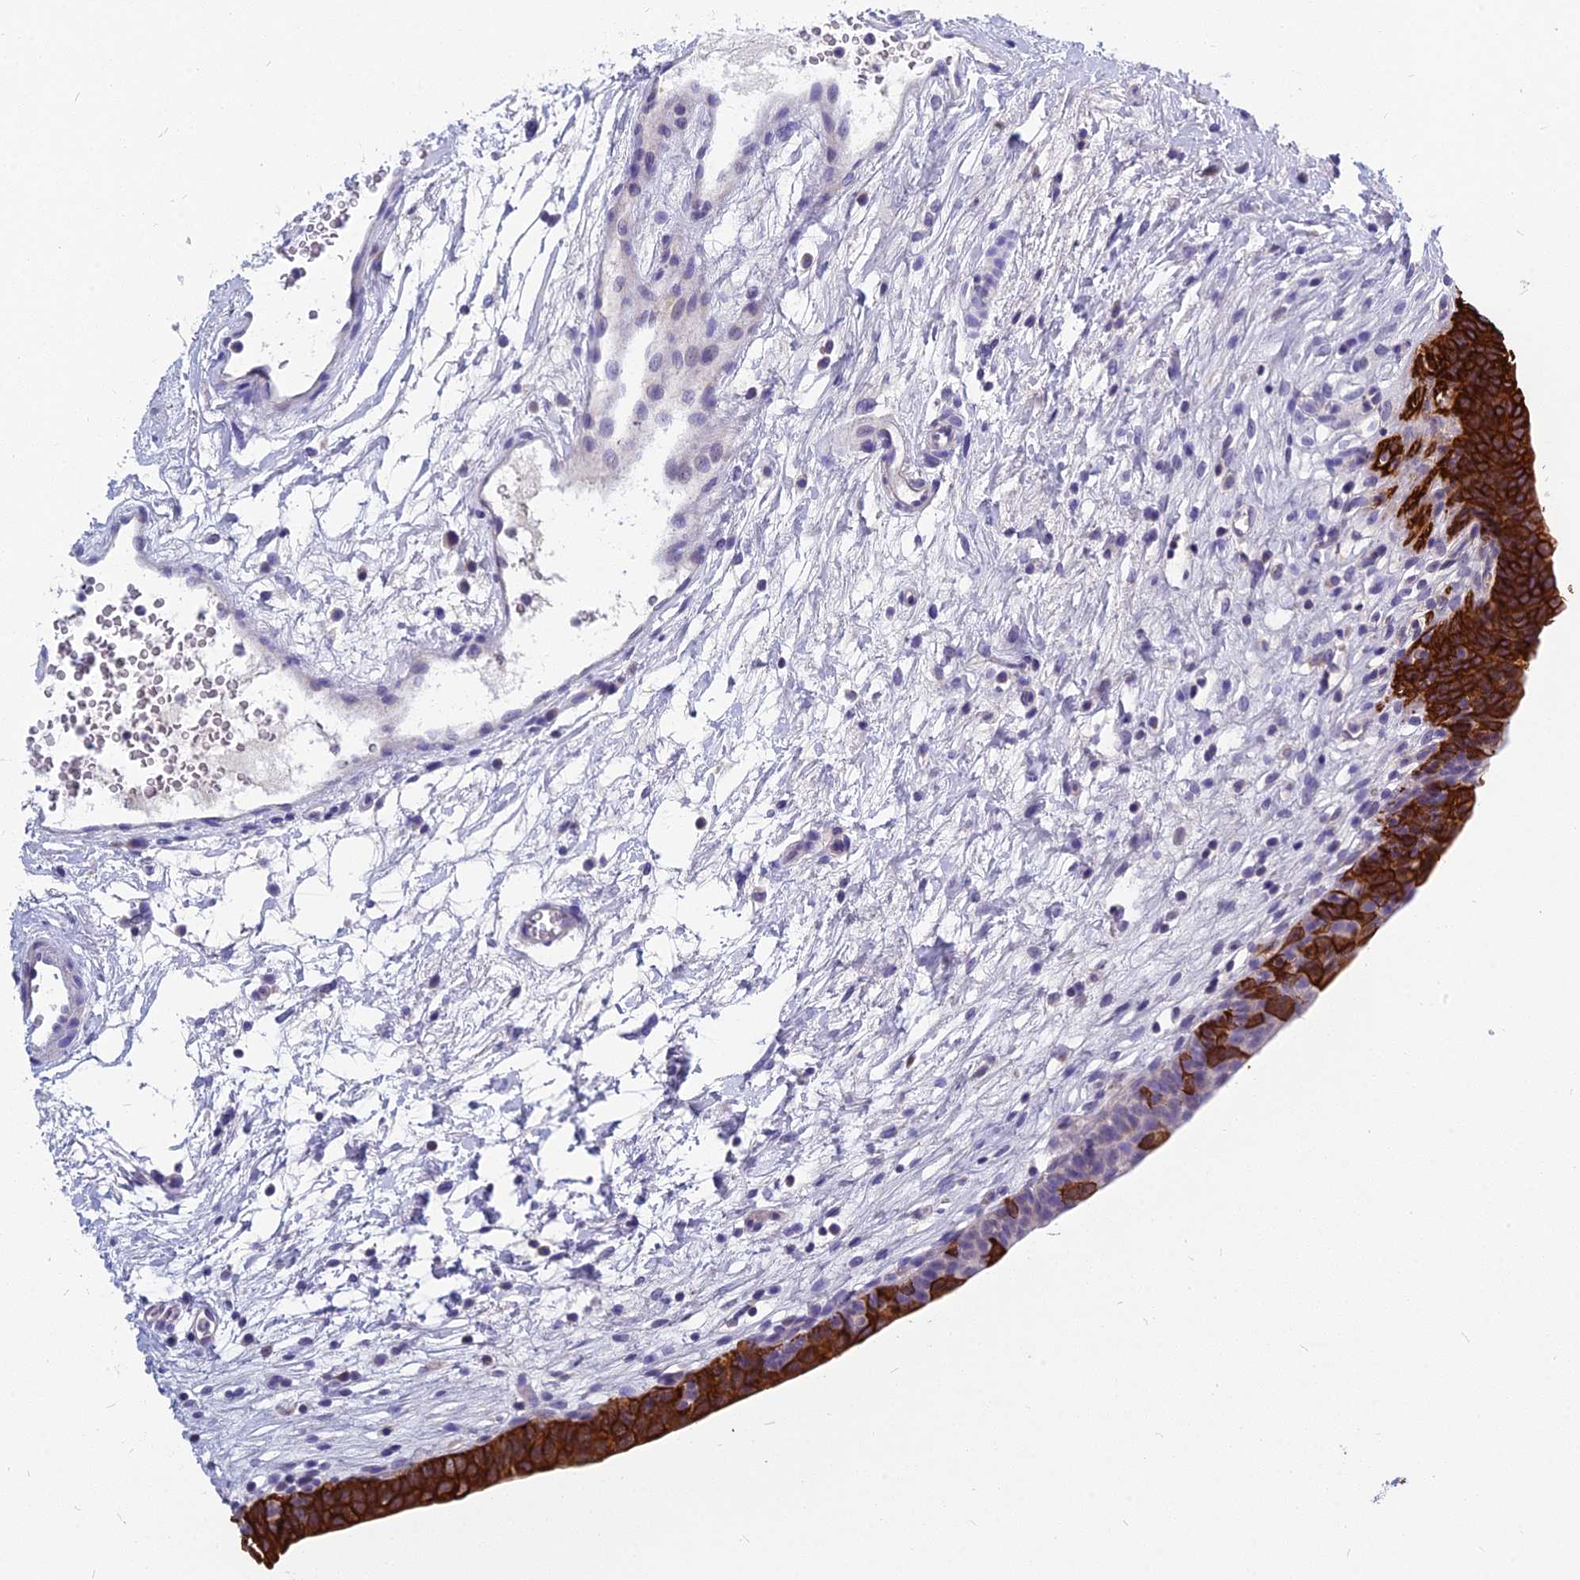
{"staining": {"intensity": "strong", "quantity": ">75%", "location": "cytoplasmic/membranous"}, "tissue": "urinary bladder", "cell_type": "Urothelial cells", "image_type": "normal", "snomed": [{"axis": "morphology", "description": "Normal tissue, NOS"}, {"axis": "topography", "description": "Urinary bladder"}], "caption": "An image of human urinary bladder stained for a protein displays strong cytoplasmic/membranous brown staining in urothelial cells.", "gene": "RBM41", "patient": {"sex": "male", "age": 83}}